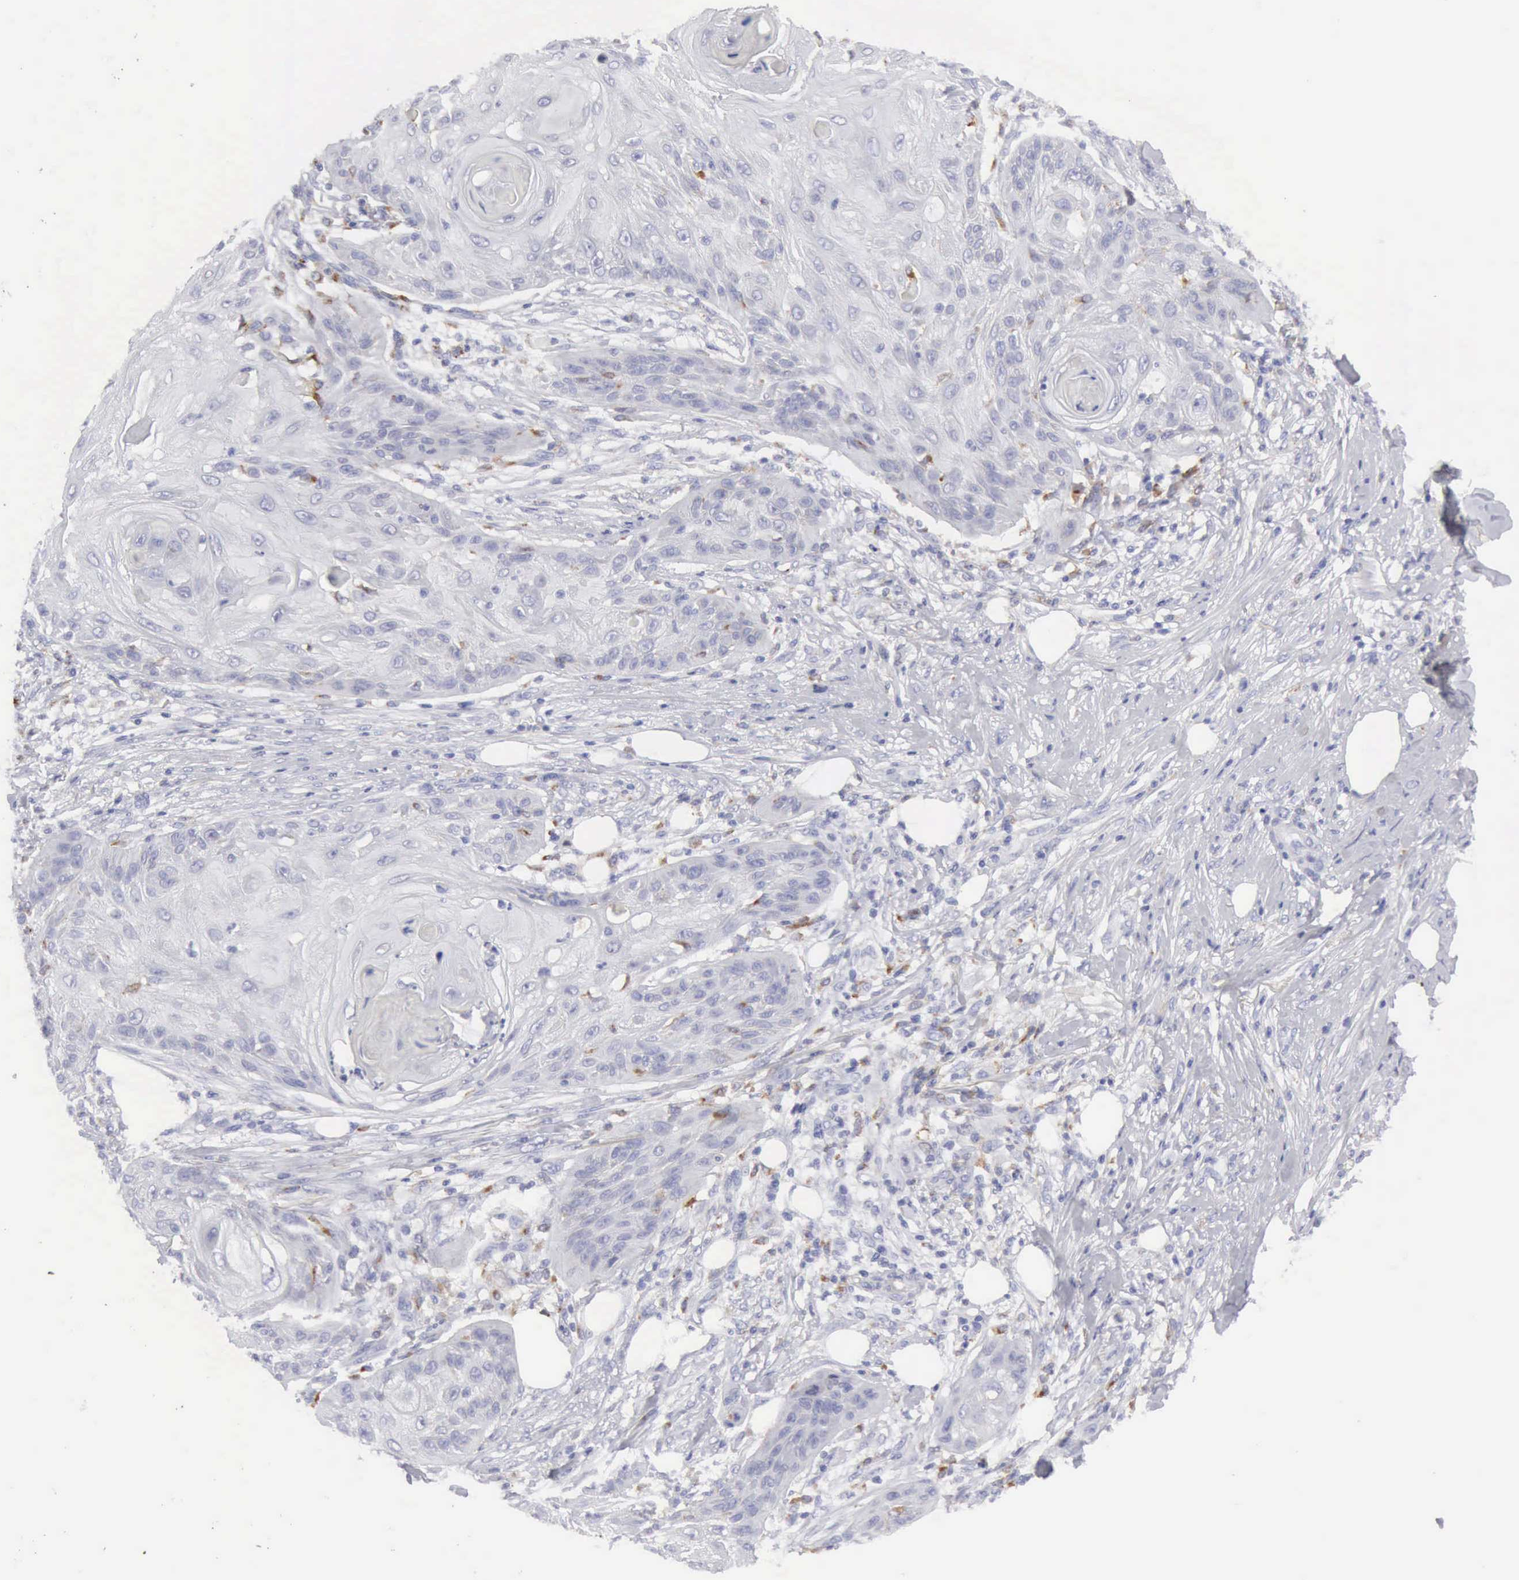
{"staining": {"intensity": "negative", "quantity": "none", "location": "none"}, "tissue": "skin cancer", "cell_type": "Tumor cells", "image_type": "cancer", "snomed": [{"axis": "morphology", "description": "Squamous cell carcinoma, NOS"}, {"axis": "topography", "description": "Skin"}], "caption": "DAB immunohistochemical staining of skin squamous cell carcinoma displays no significant positivity in tumor cells.", "gene": "CTSS", "patient": {"sex": "female", "age": 88}}